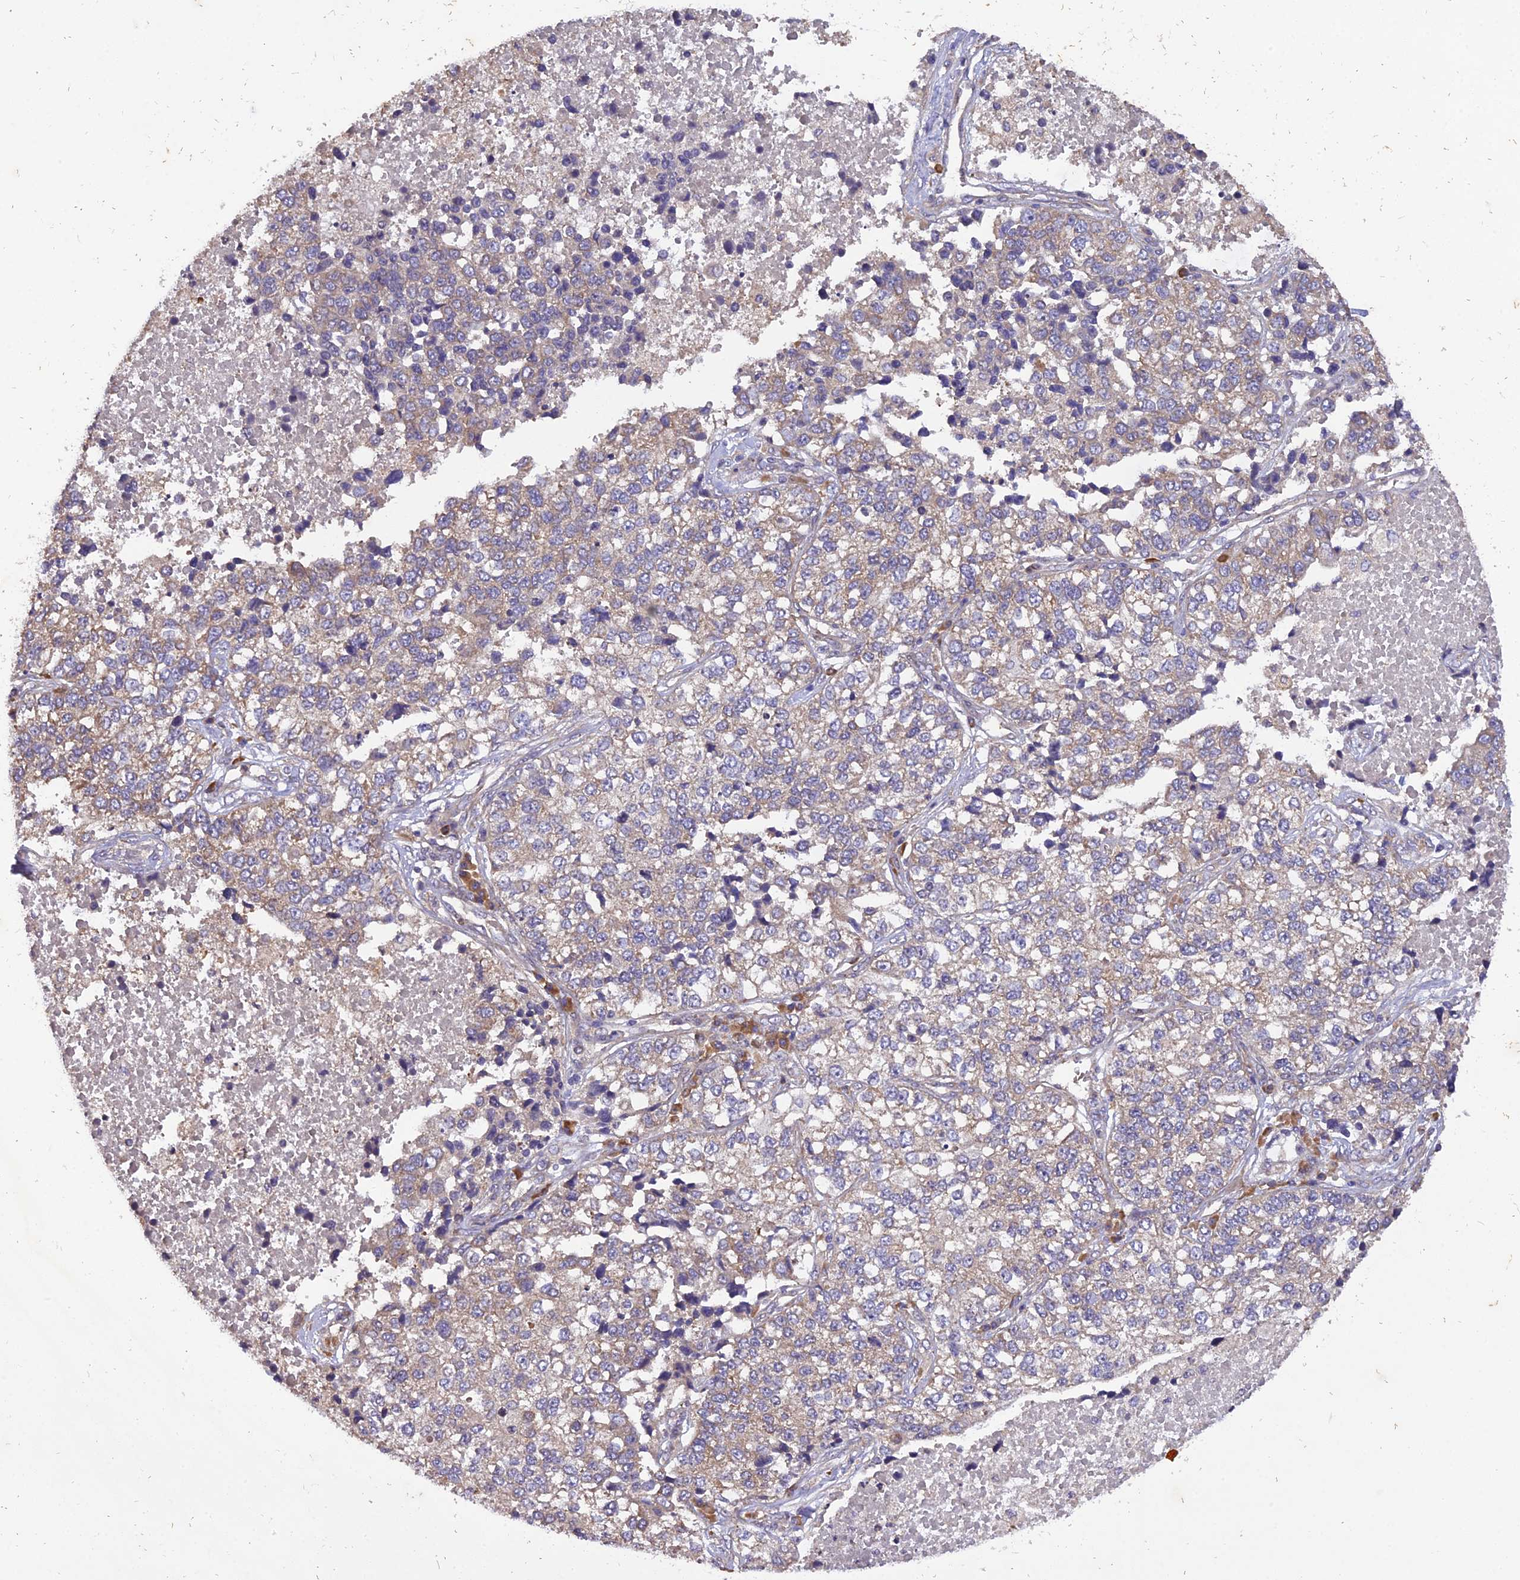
{"staining": {"intensity": "weak", "quantity": "<25%", "location": "cytoplasmic/membranous"}, "tissue": "lung cancer", "cell_type": "Tumor cells", "image_type": "cancer", "snomed": [{"axis": "morphology", "description": "Adenocarcinoma, NOS"}, {"axis": "topography", "description": "Lung"}], "caption": "A micrograph of lung adenocarcinoma stained for a protein reveals no brown staining in tumor cells.", "gene": "CENPL", "patient": {"sex": "male", "age": 49}}